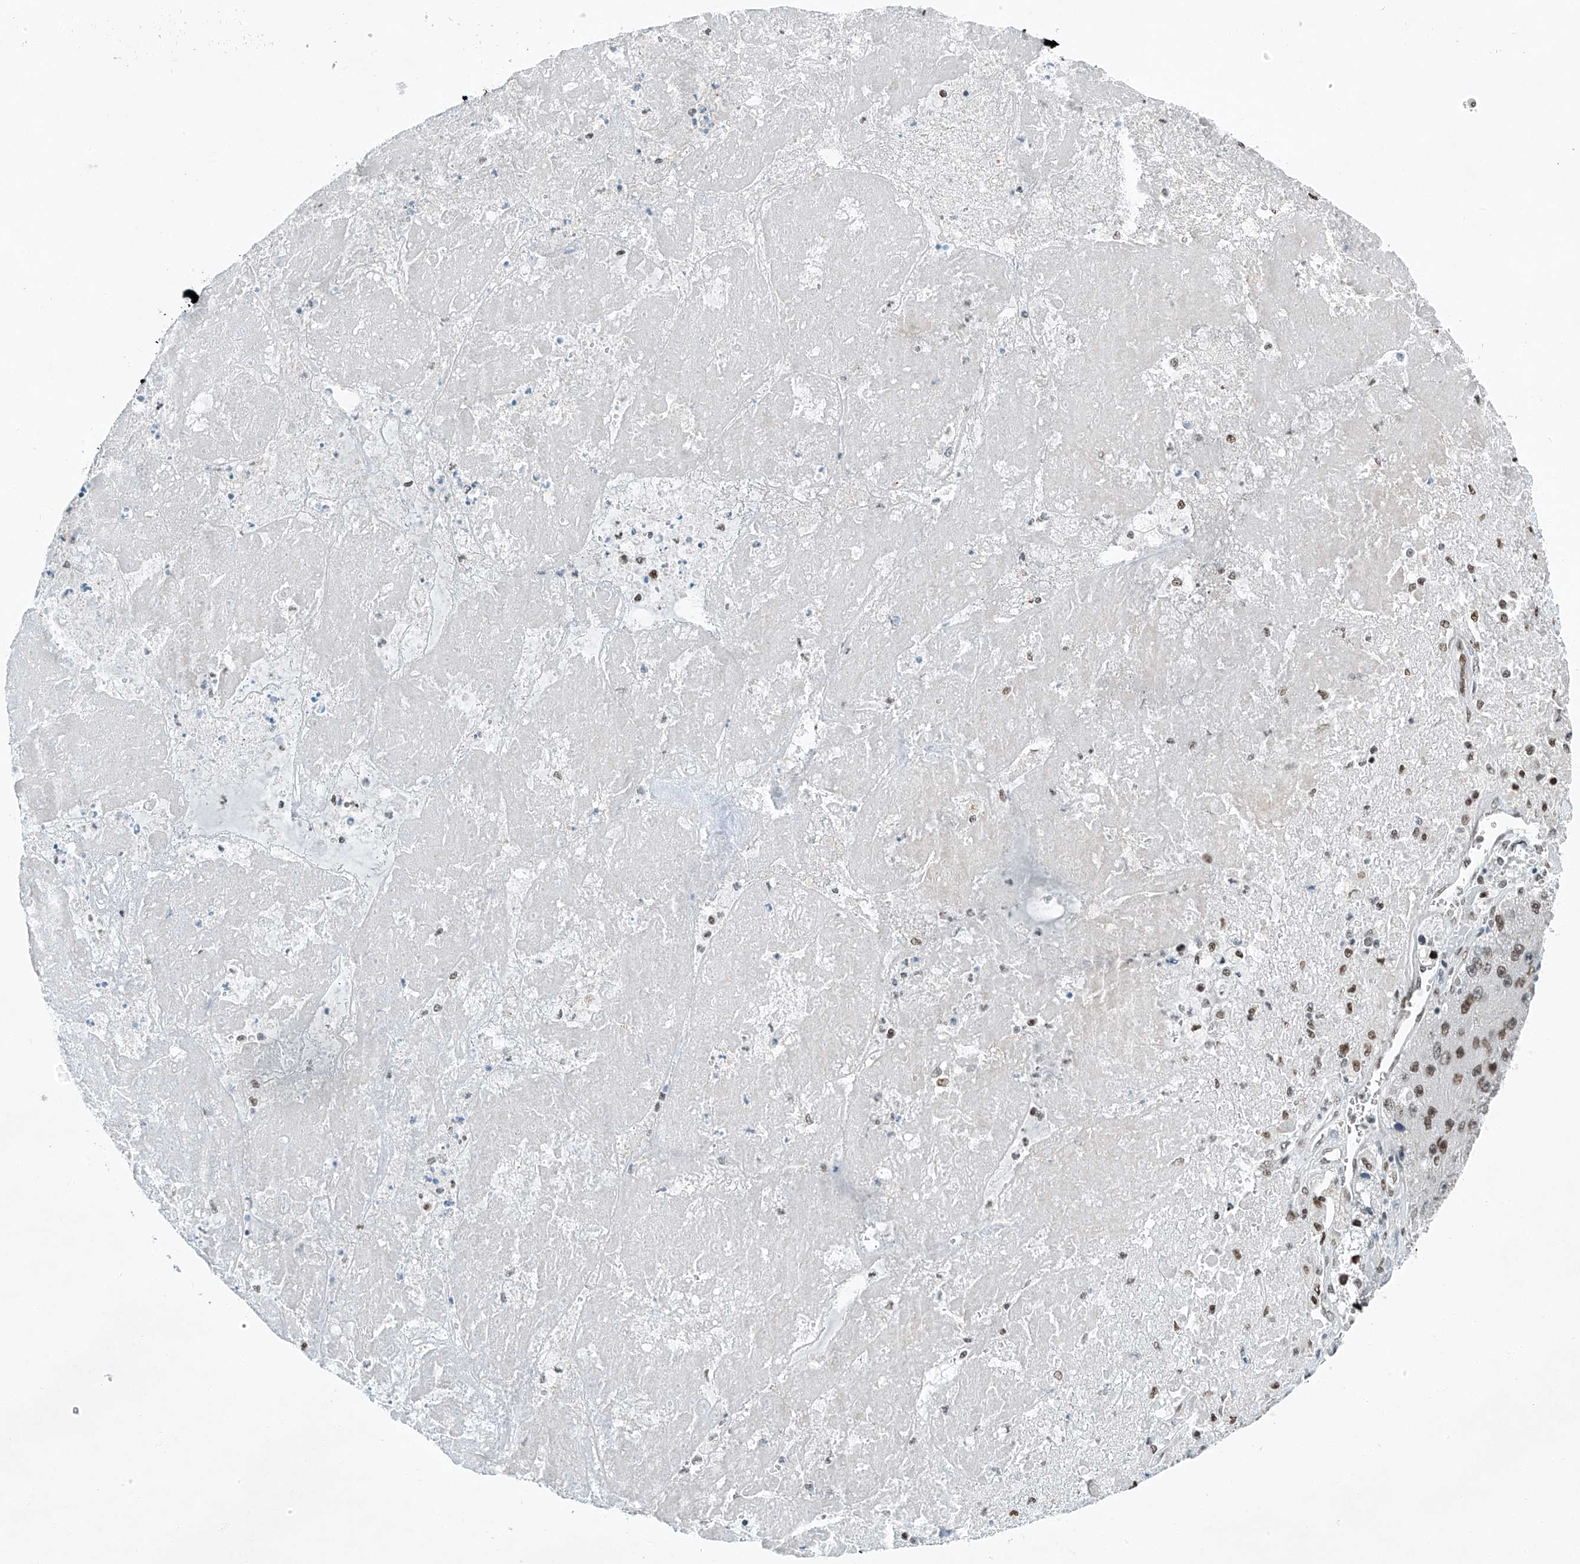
{"staining": {"intensity": "moderate", "quantity": ">75%", "location": "nuclear"}, "tissue": "liver cancer", "cell_type": "Tumor cells", "image_type": "cancer", "snomed": [{"axis": "morphology", "description": "Carcinoma, Hepatocellular, NOS"}, {"axis": "topography", "description": "Liver"}], "caption": "Tumor cells show medium levels of moderate nuclear positivity in approximately >75% of cells in liver cancer.", "gene": "TAF8", "patient": {"sex": "female", "age": 73}}